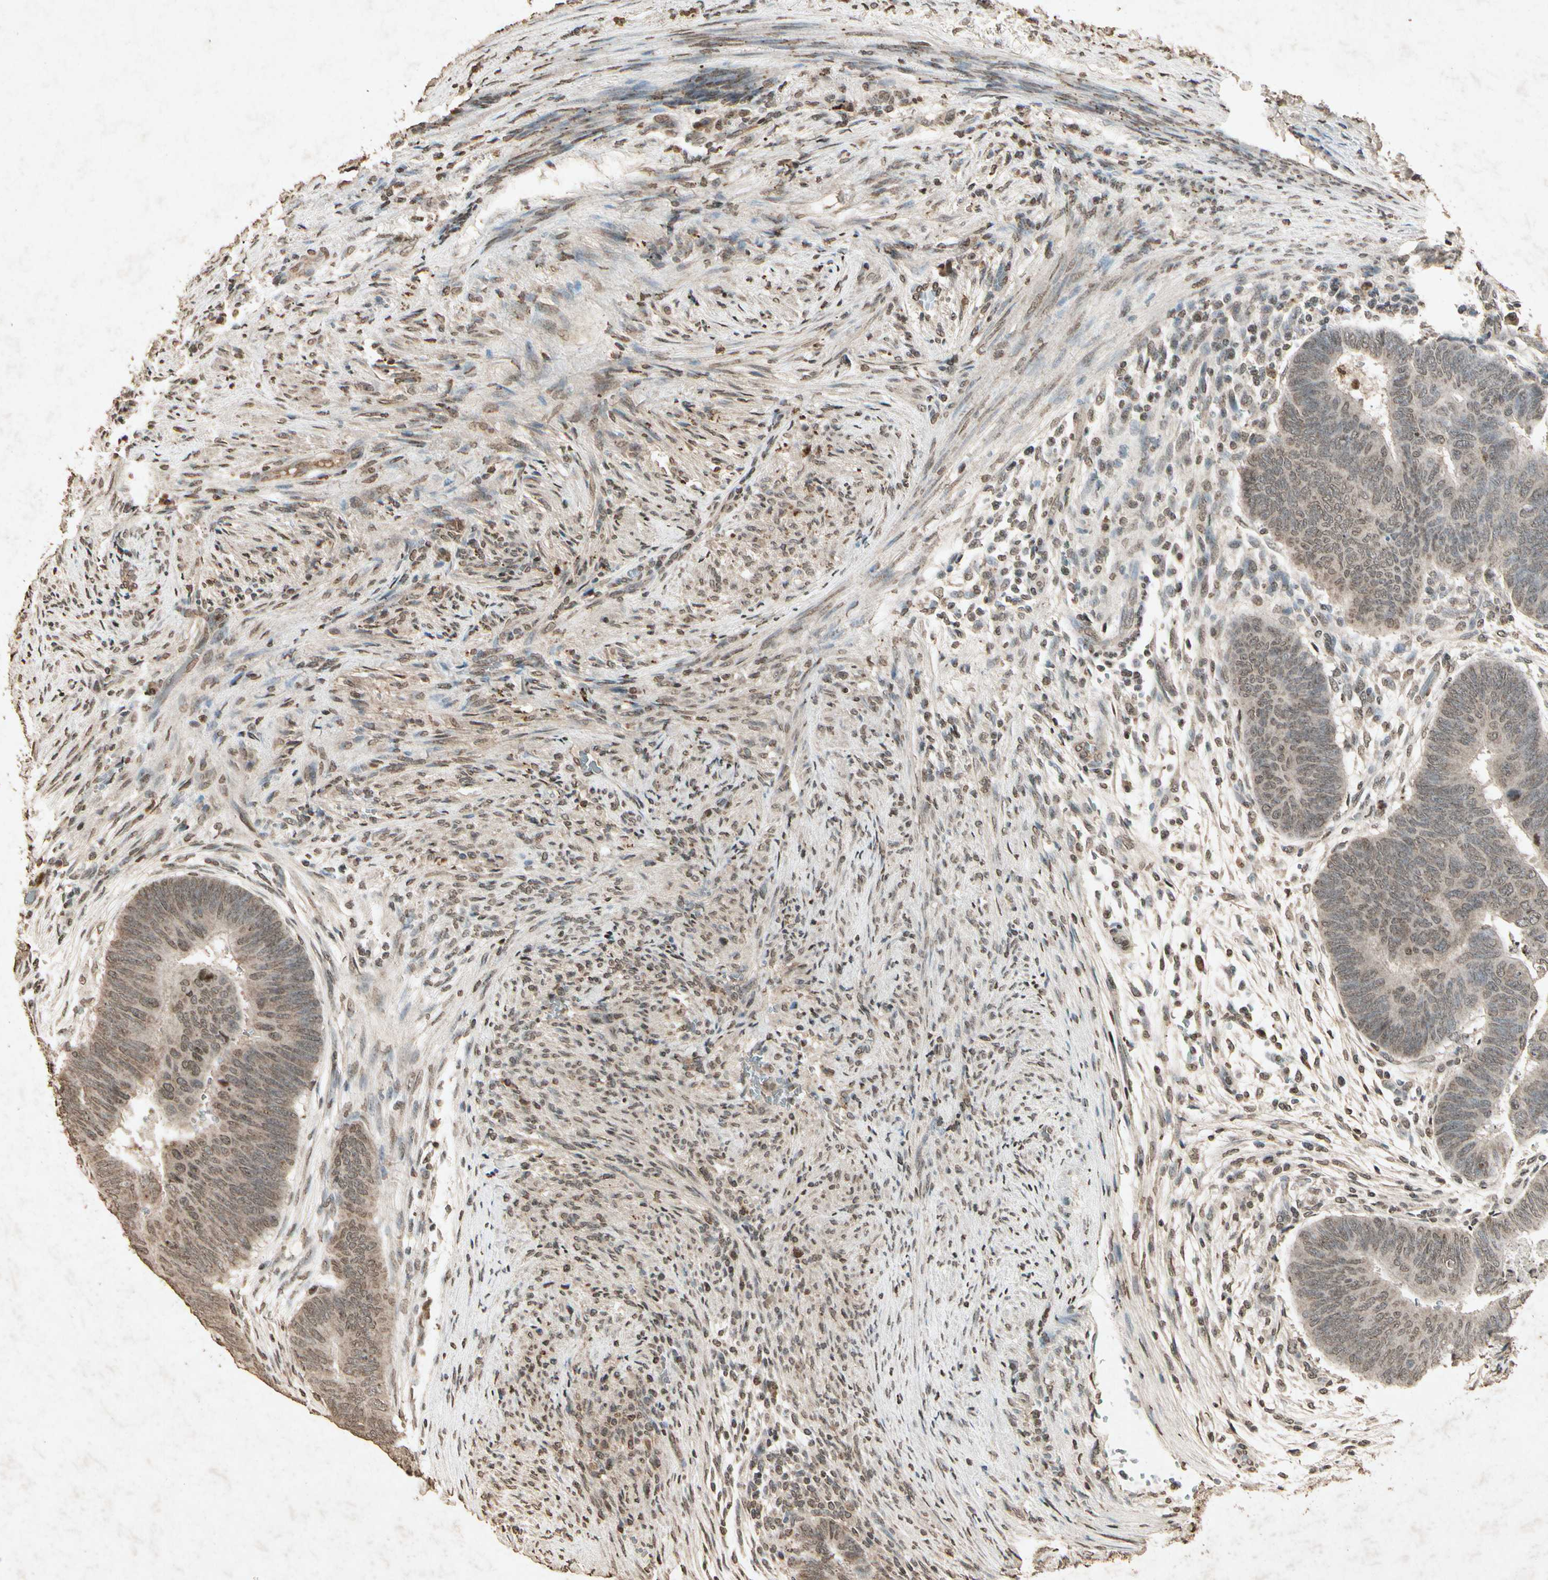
{"staining": {"intensity": "weak", "quantity": ">75%", "location": "cytoplasmic/membranous"}, "tissue": "colorectal cancer", "cell_type": "Tumor cells", "image_type": "cancer", "snomed": [{"axis": "morphology", "description": "Normal tissue, NOS"}, {"axis": "morphology", "description": "Adenocarcinoma, NOS"}, {"axis": "topography", "description": "Rectum"}, {"axis": "topography", "description": "Peripheral nerve tissue"}], "caption": "Immunohistochemistry (IHC) (DAB) staining of human adenocarcinoma (colorectal) demonstrates weak cytoplasmic/membranous protein staining in about >75% of tumor cells.", "gene": "GC", "patient": {"sex": "male", "age": 92}}